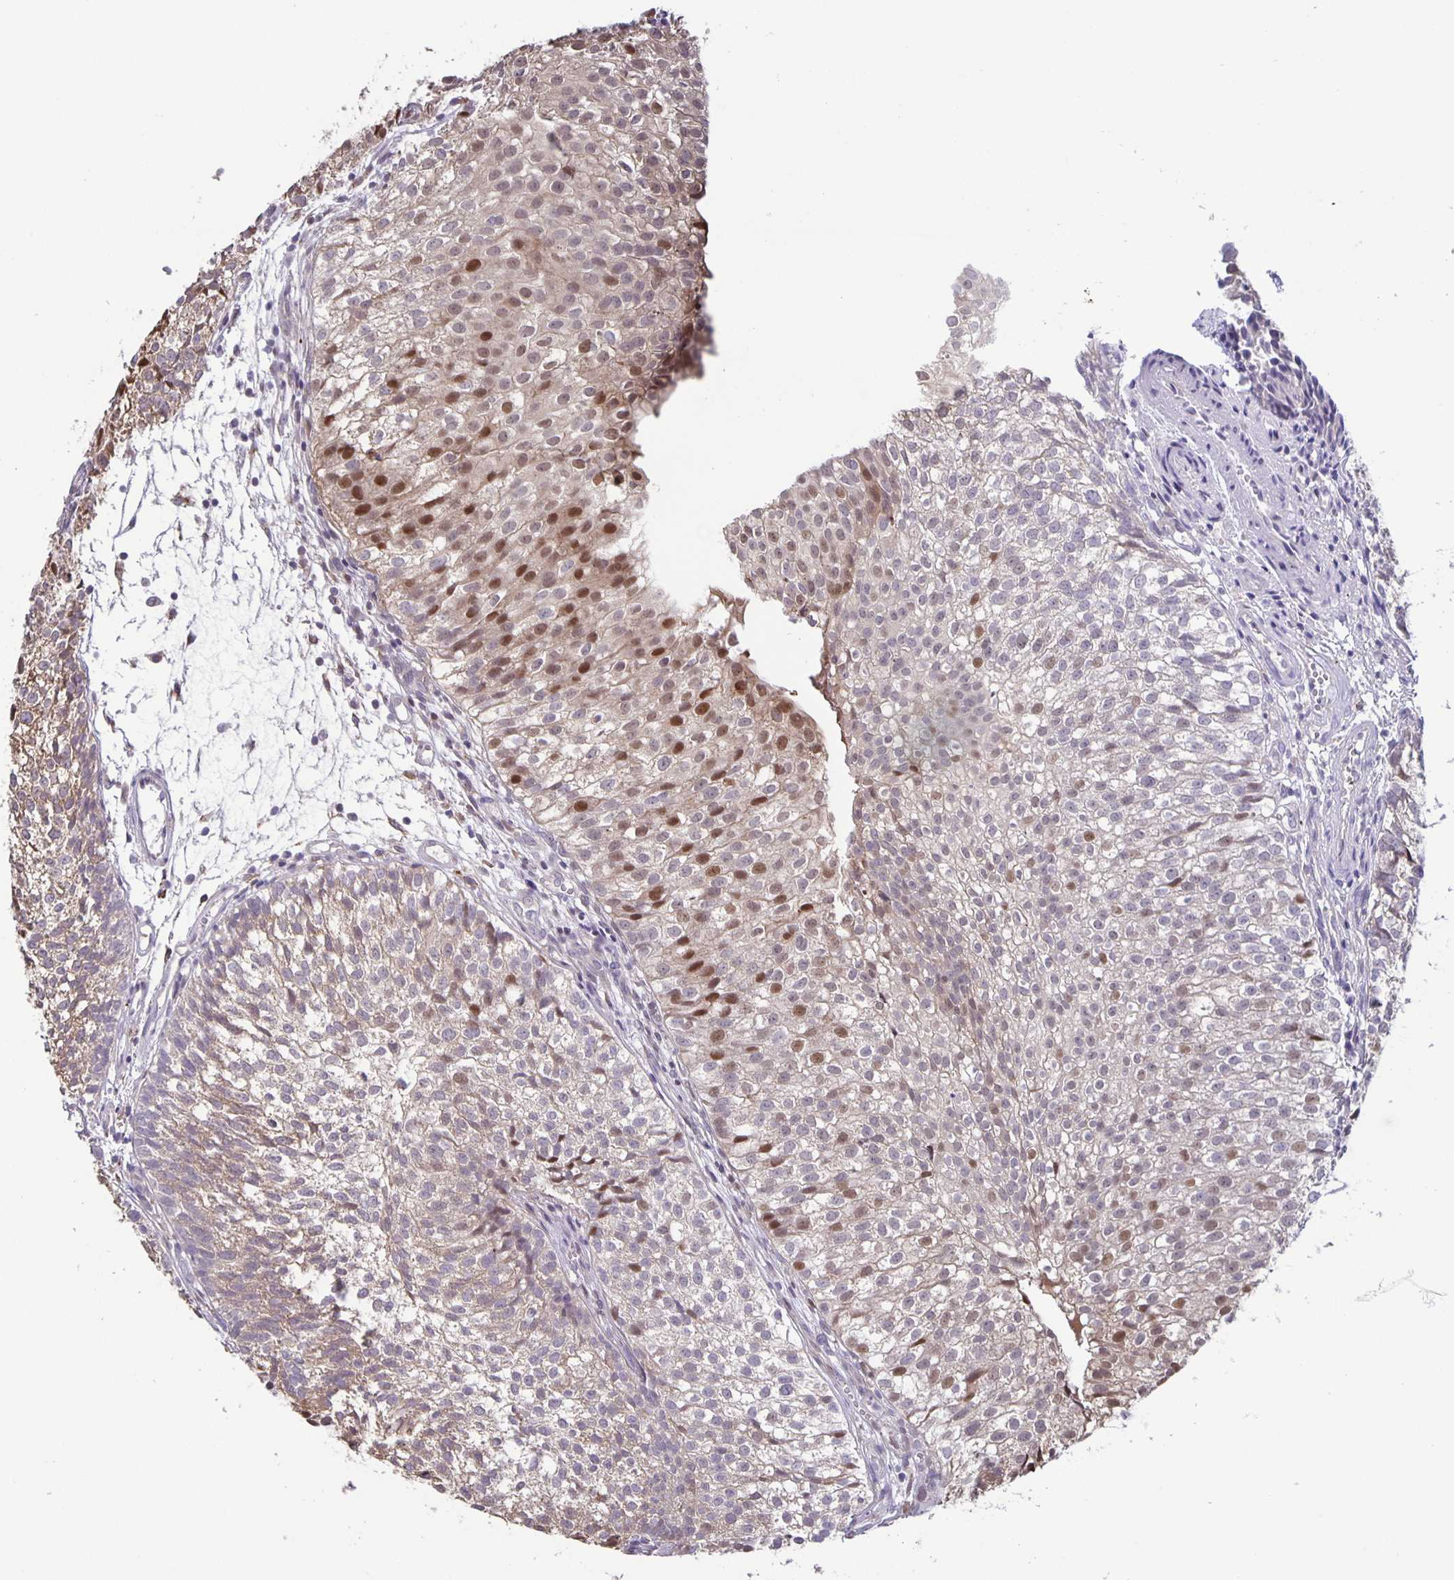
{"staining": {"intensity": "moderate", "quantity": "<25%", "location": "nuclear"}, "tissue": "urothelial cancer", "cell_type": "Tumor cells", "image_type": "cancer", "snomed": [{"axis": "morphology", "description": "Urothelial carcinoma, Low grade"}, {"axis": "topography", "description": "Urinary bladder"}], "caption": "Low-grade urothelial carcinoma stained for a protein displays moderate nuclear positivity in tumor cells. Nuclei are stained in blue.", "gene": "MAPK12", "patient": {"sex": "male", "age": 70}}